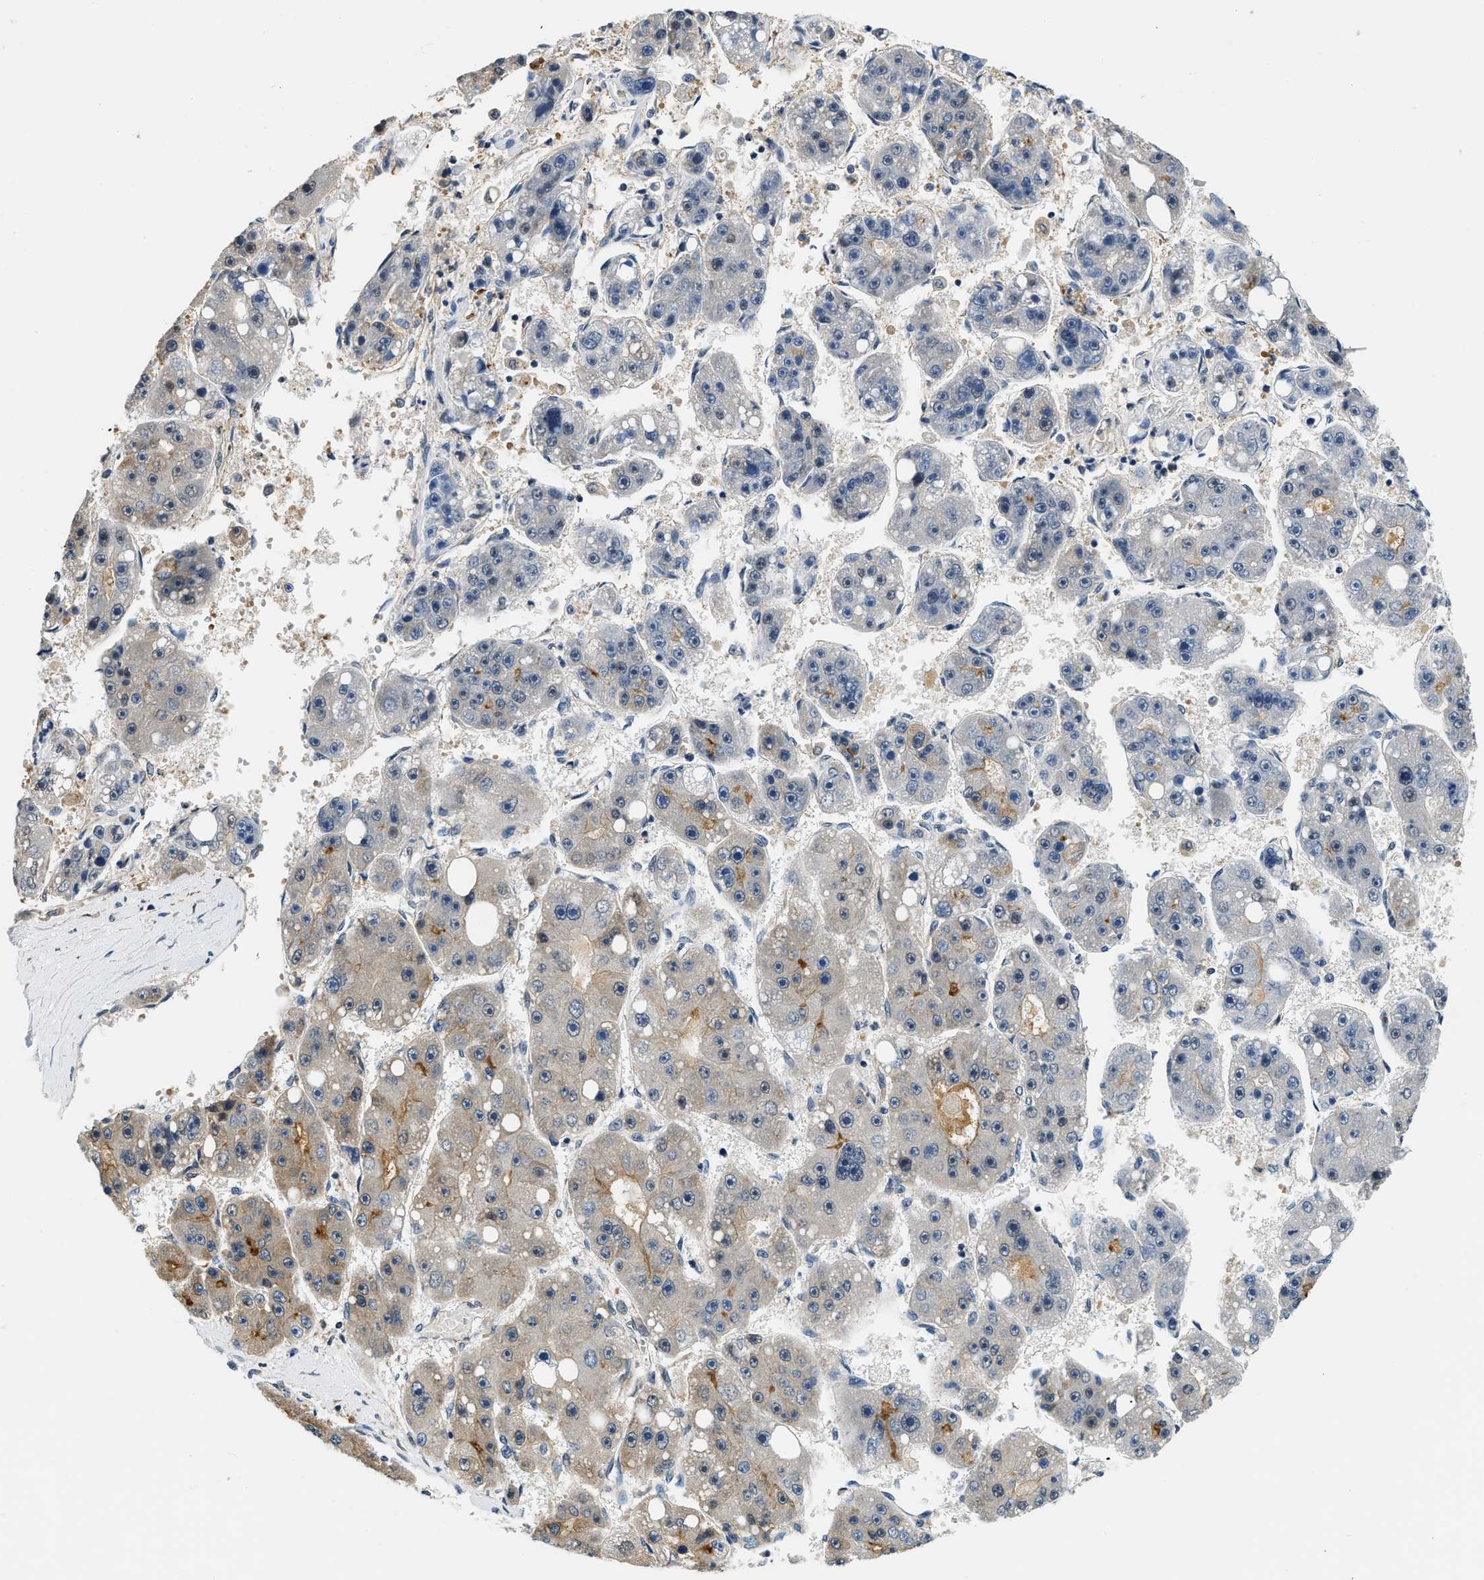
{"staining": {"intensity": "negative", "quantity": "none", "location": "none"}, "tissue": "liver cancer", "cell_type": "Tumor cells", "image_type": "cancer", "snomed": [{"axis": "morphology", "description": "Carcinoma, Hepatocellular, NOS"}, {"axis": "topography", "description": "Liver"}], "caption": "The photomicrograph displays no significant expression in tumor cells of liver cancer (hepatocellular carcinoma).", "gene": "BCL7C", "patient": {"sex": "female", "age": 61}}